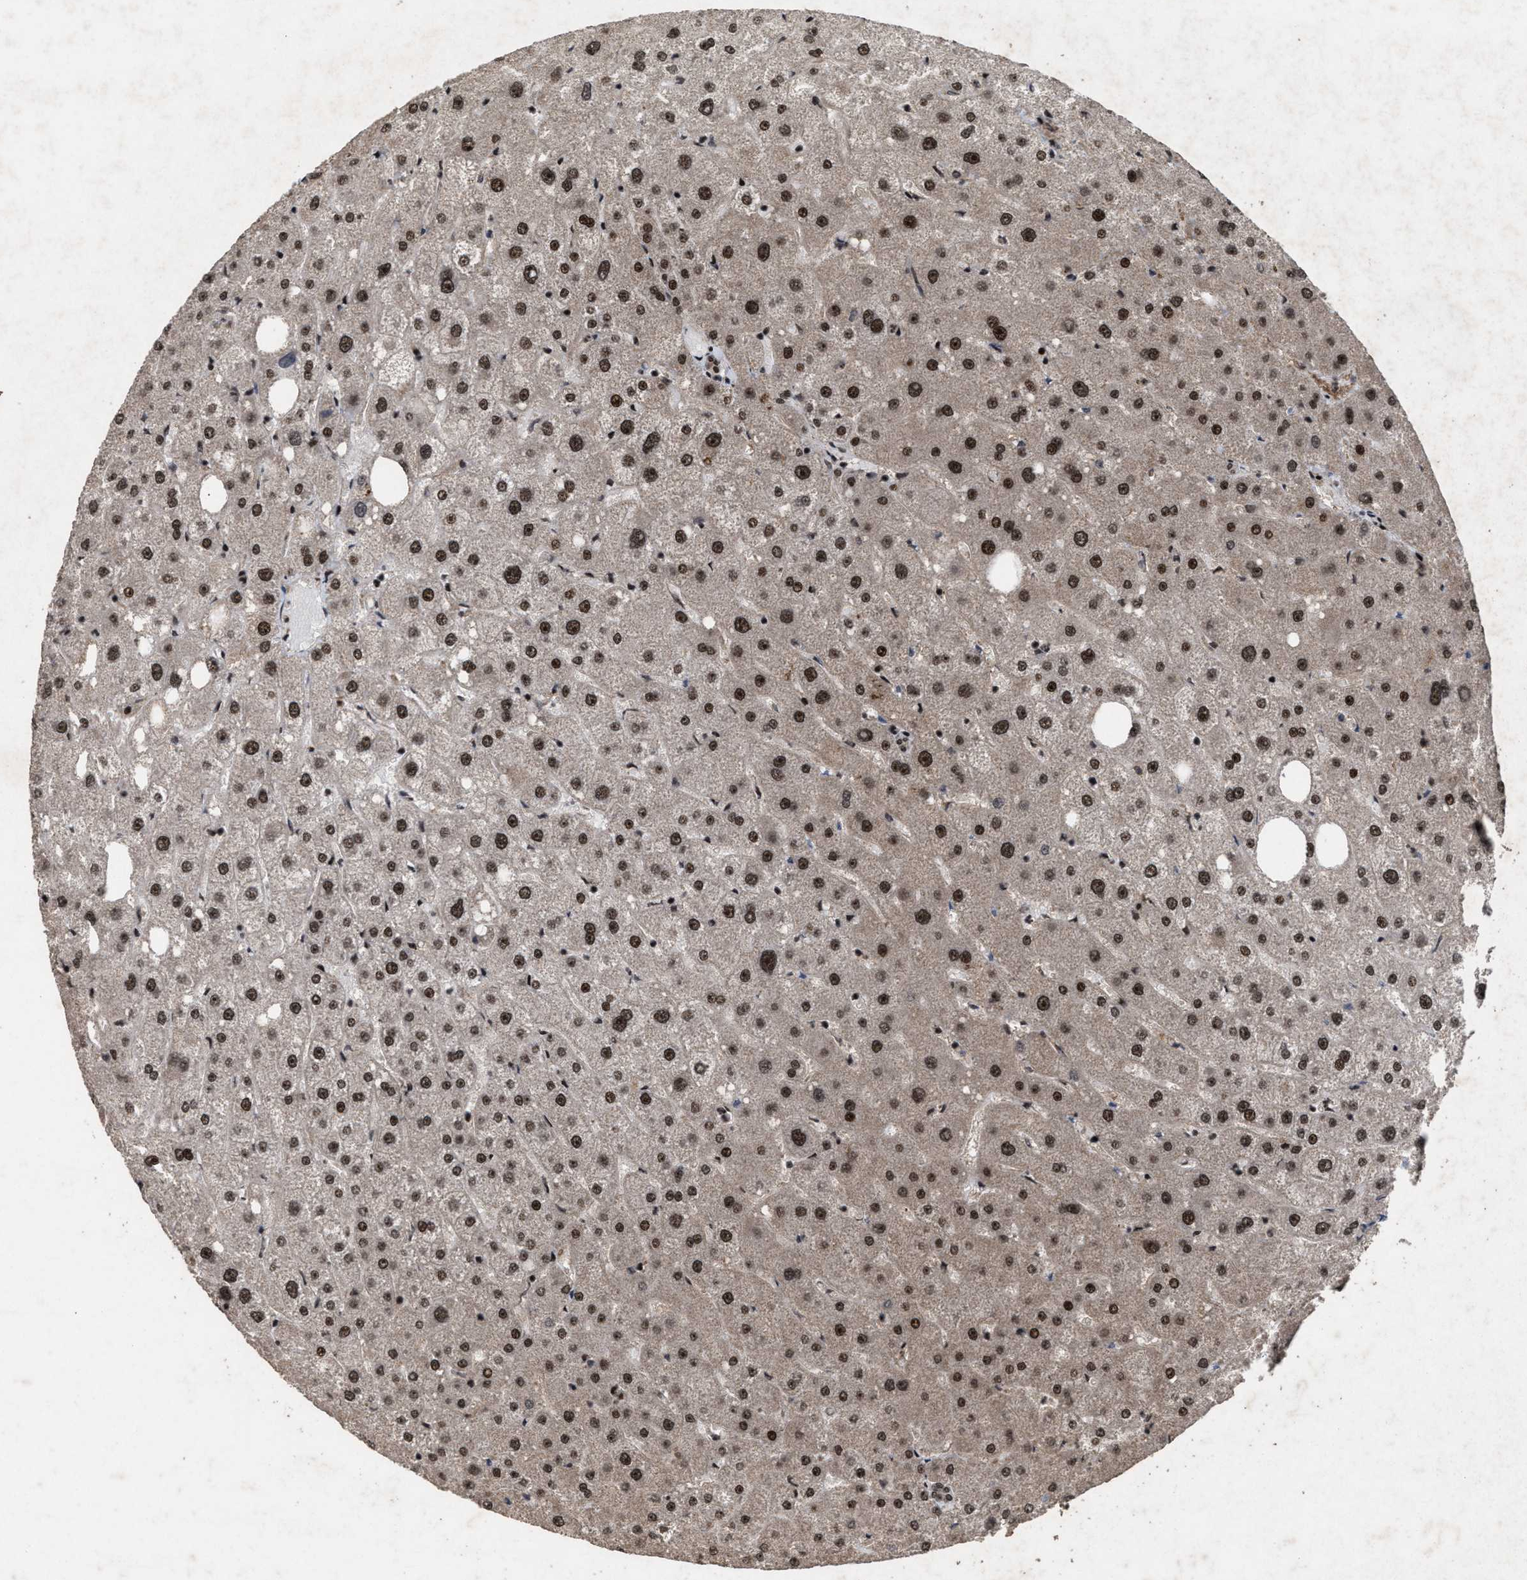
{"staining": {"intensity": "moderate", "quantity": ">75%", "location": "nuclear"}, "tissue": "liver", "cell_type": "Cholangiocytes", "image_type": "normal", "snomed": [{"axis": "morphology", "description": "Normal tissue, NOS"}, {"axis": "topography", "description": "Liver"}], "caption": "Immunohistochemical staining of benign liver demonstrates >75% levels of moderate nuclear protein expression in approximately >75% of cholangiocytes. The staining is performed using DAB brown chromogen to label protein expression. The nuclei are counter-stained blue using hematoxylin.", "gene": "WIZ", "patient": {"sex": "male", "age": 73}}